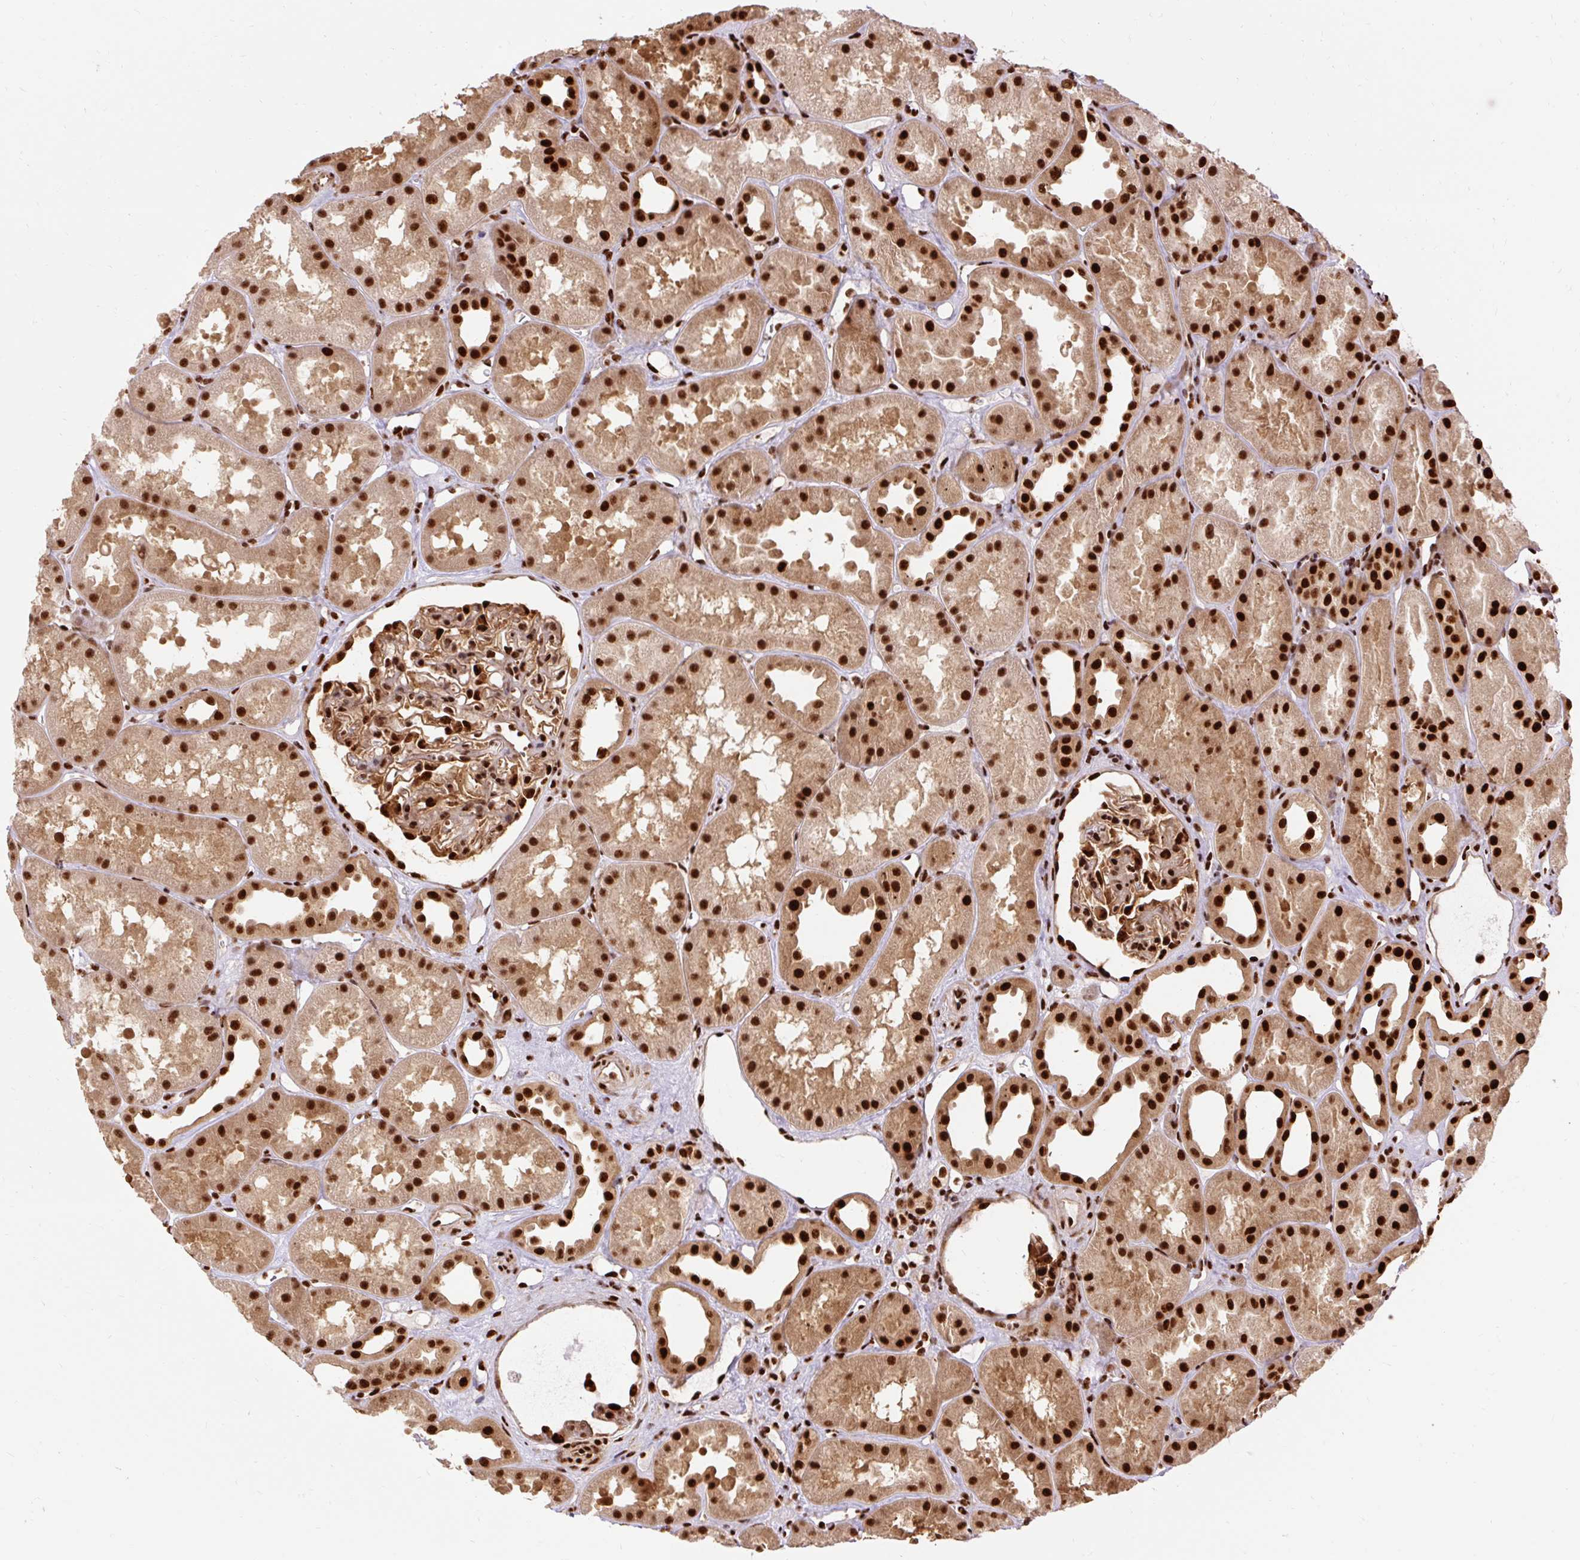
{"staining": {"intensity": "strong", "quantity": ">75%", "location": "nuclear"}, "tissue": "kidney", "cell_type": "Cells in glomeruli", "image_type": "normal", "snomed": [{"axis": "morphology", "description": "Normal tissue, NOS"}, {"axis": "topography", "description": "Kidney"}], "caption": "DAB immunohistochemical staining of normal human kidney reveals strong nuclear protein positivity in about >75% of cells in glomeruli. Immunohistochemistry (ihc) stains the protein of interest in brown and the nuclei are stained blue.", "gene": "MECOM", "patient": {"sex": "male", "age": 61}}